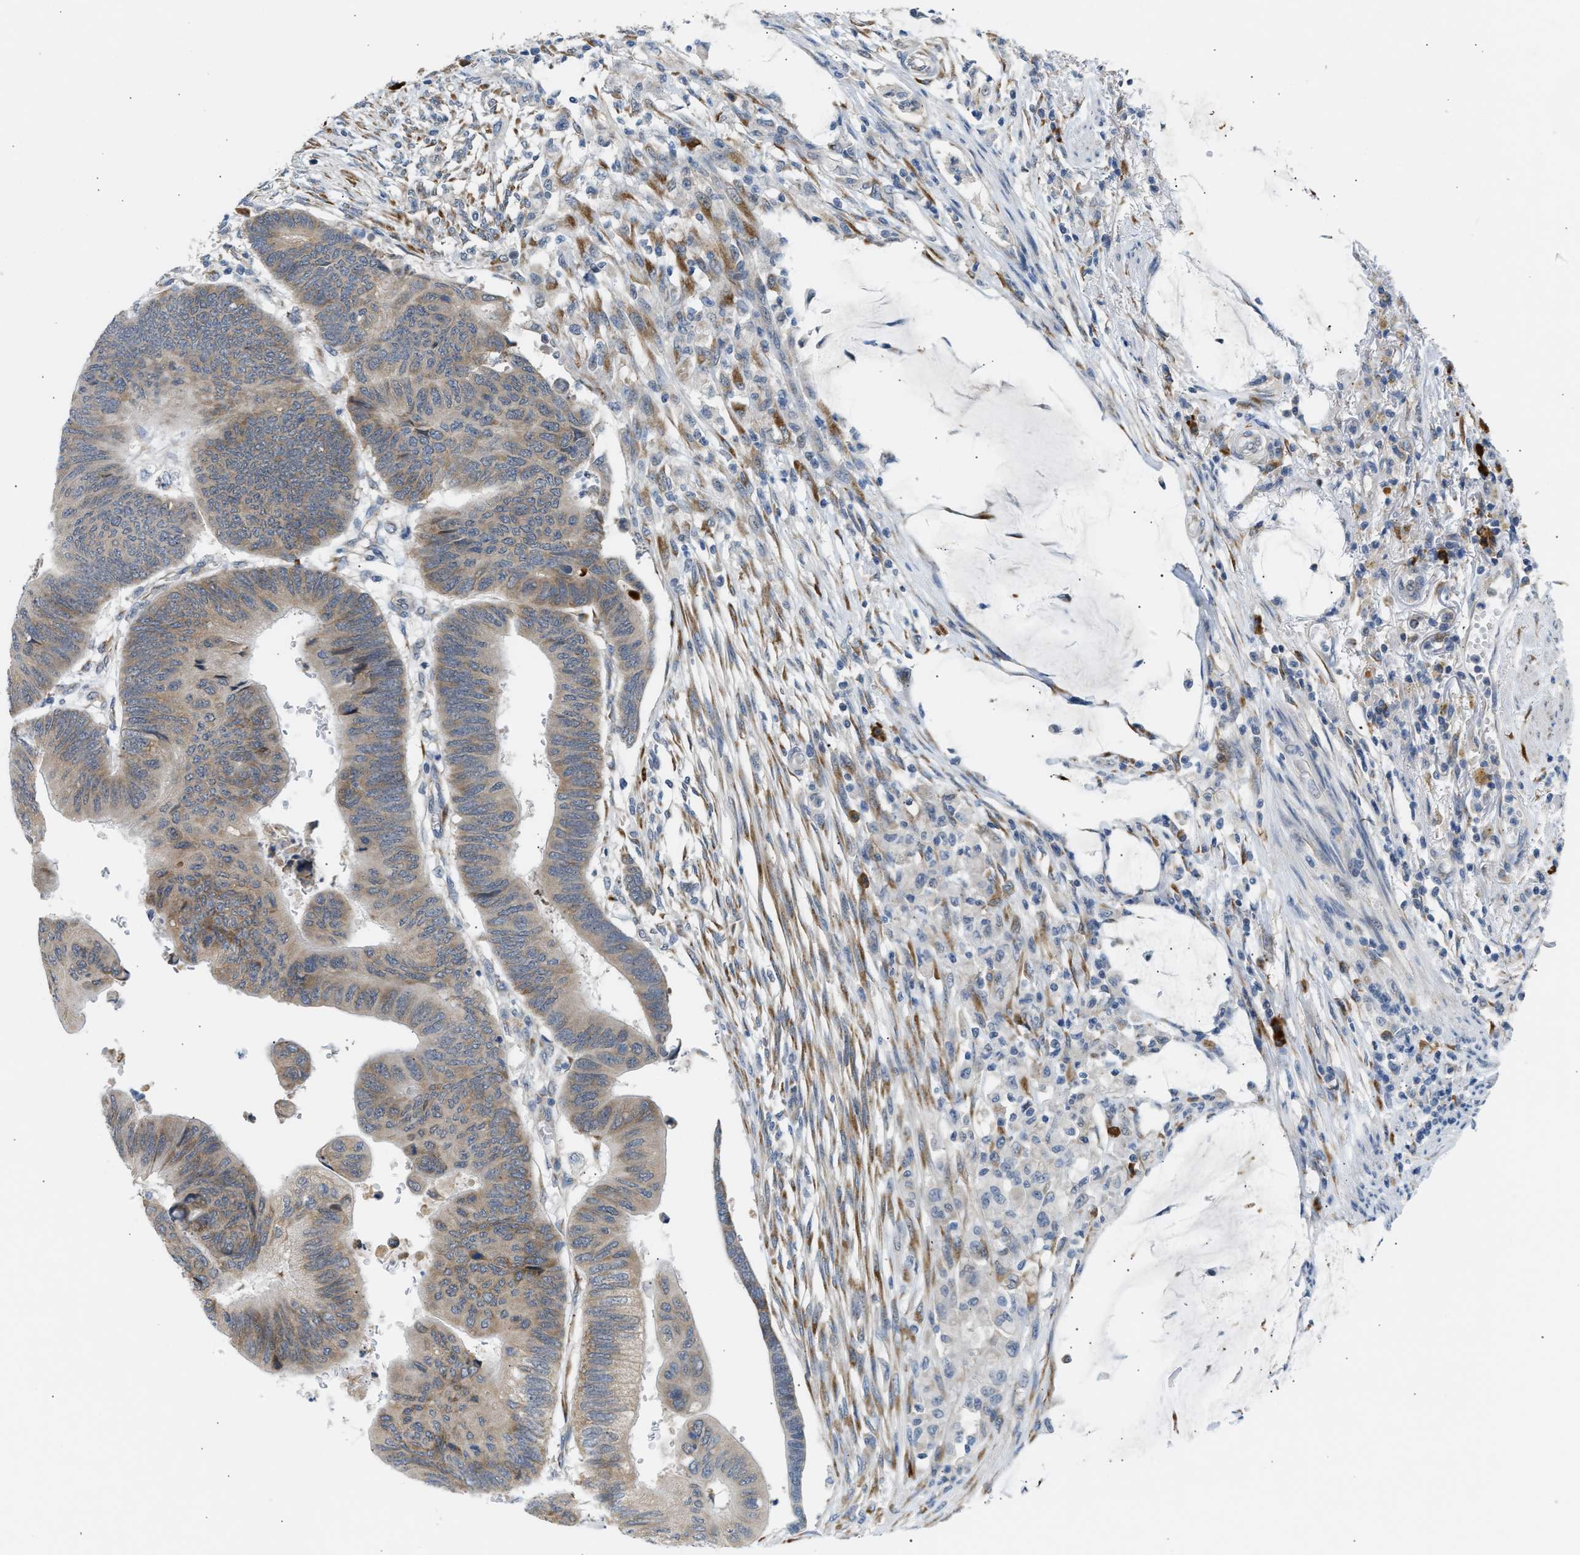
{"staining": {"intensity": "moderate", "quantity": "25%-75%", "location": "cytoplasmic/membranous"}, "tissue": "colorectal cancer", "cell_type": "Tumor cells", "image_type": "cancer", "snomed": [{"axis": "morphology", "description": "Normal tissue, NOS"}, {"axis": "morphology", "description": "Adenocarcinoma, NOS"}, {"axis": "topography", "description": "Rectum"}, {"axis": "topography", "description": "Peripheral nerve tissue"}], "caption": "Tumor cells exhibit medium levels of moderate cytoplasmic/membranous expression in approximately 25%-75% of cells in colorectal cancer (adenocarcinoma).", "gene": "KCNC2", "patient": {"sex": "male", "age": 92}}